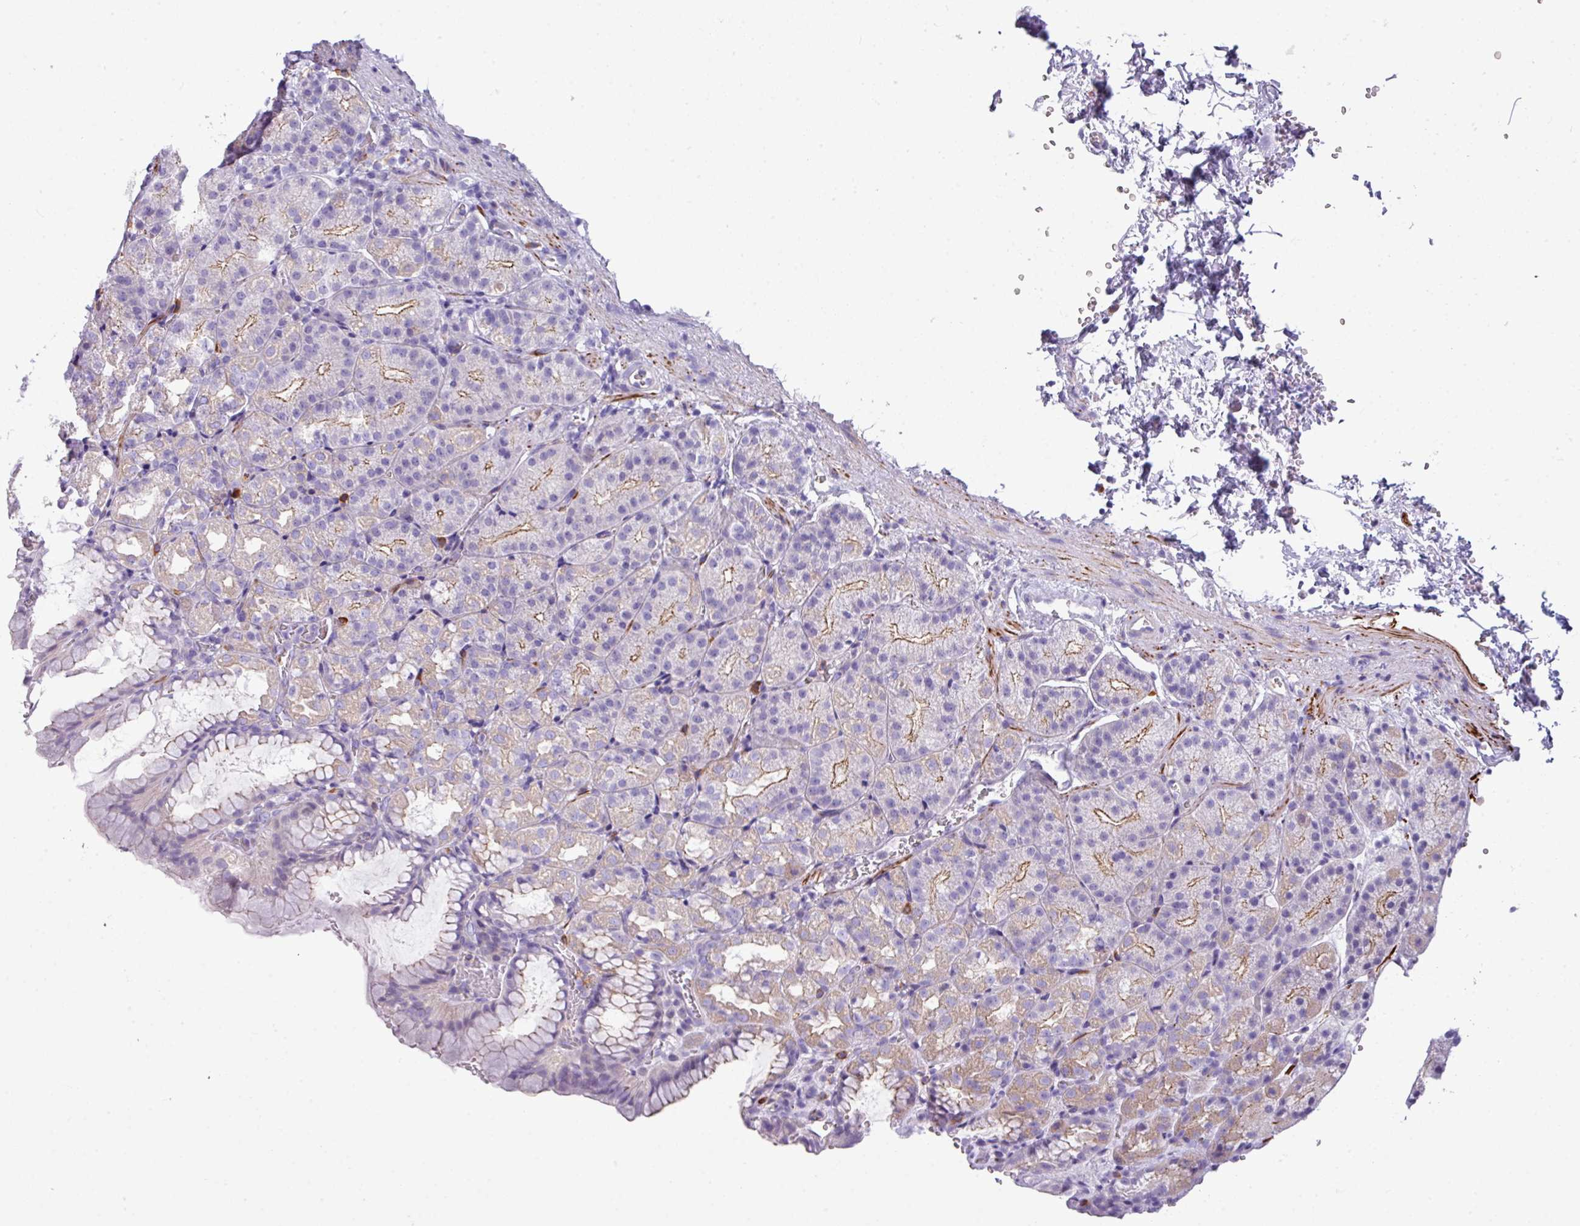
{"staining": {"intensity": "moderate", "quantity": "<25%", "location": "cytoplasmic/membranous"}, "tissue": "stomach", "cell_type": "Glandular cells", "image_type": "normal", "snomed": [{"axis": "morphology", "description": "Normal tissue, NOS"}, {"axis": "topography", "description": "Stomach, upper"}], "caption": "Moderate cytoplasmic/membranous protein staining is identified in approximately <25% of glandular cells in stomach.", "gene": "ABCC5", "patient": {"sex": "female", "age": 81}}